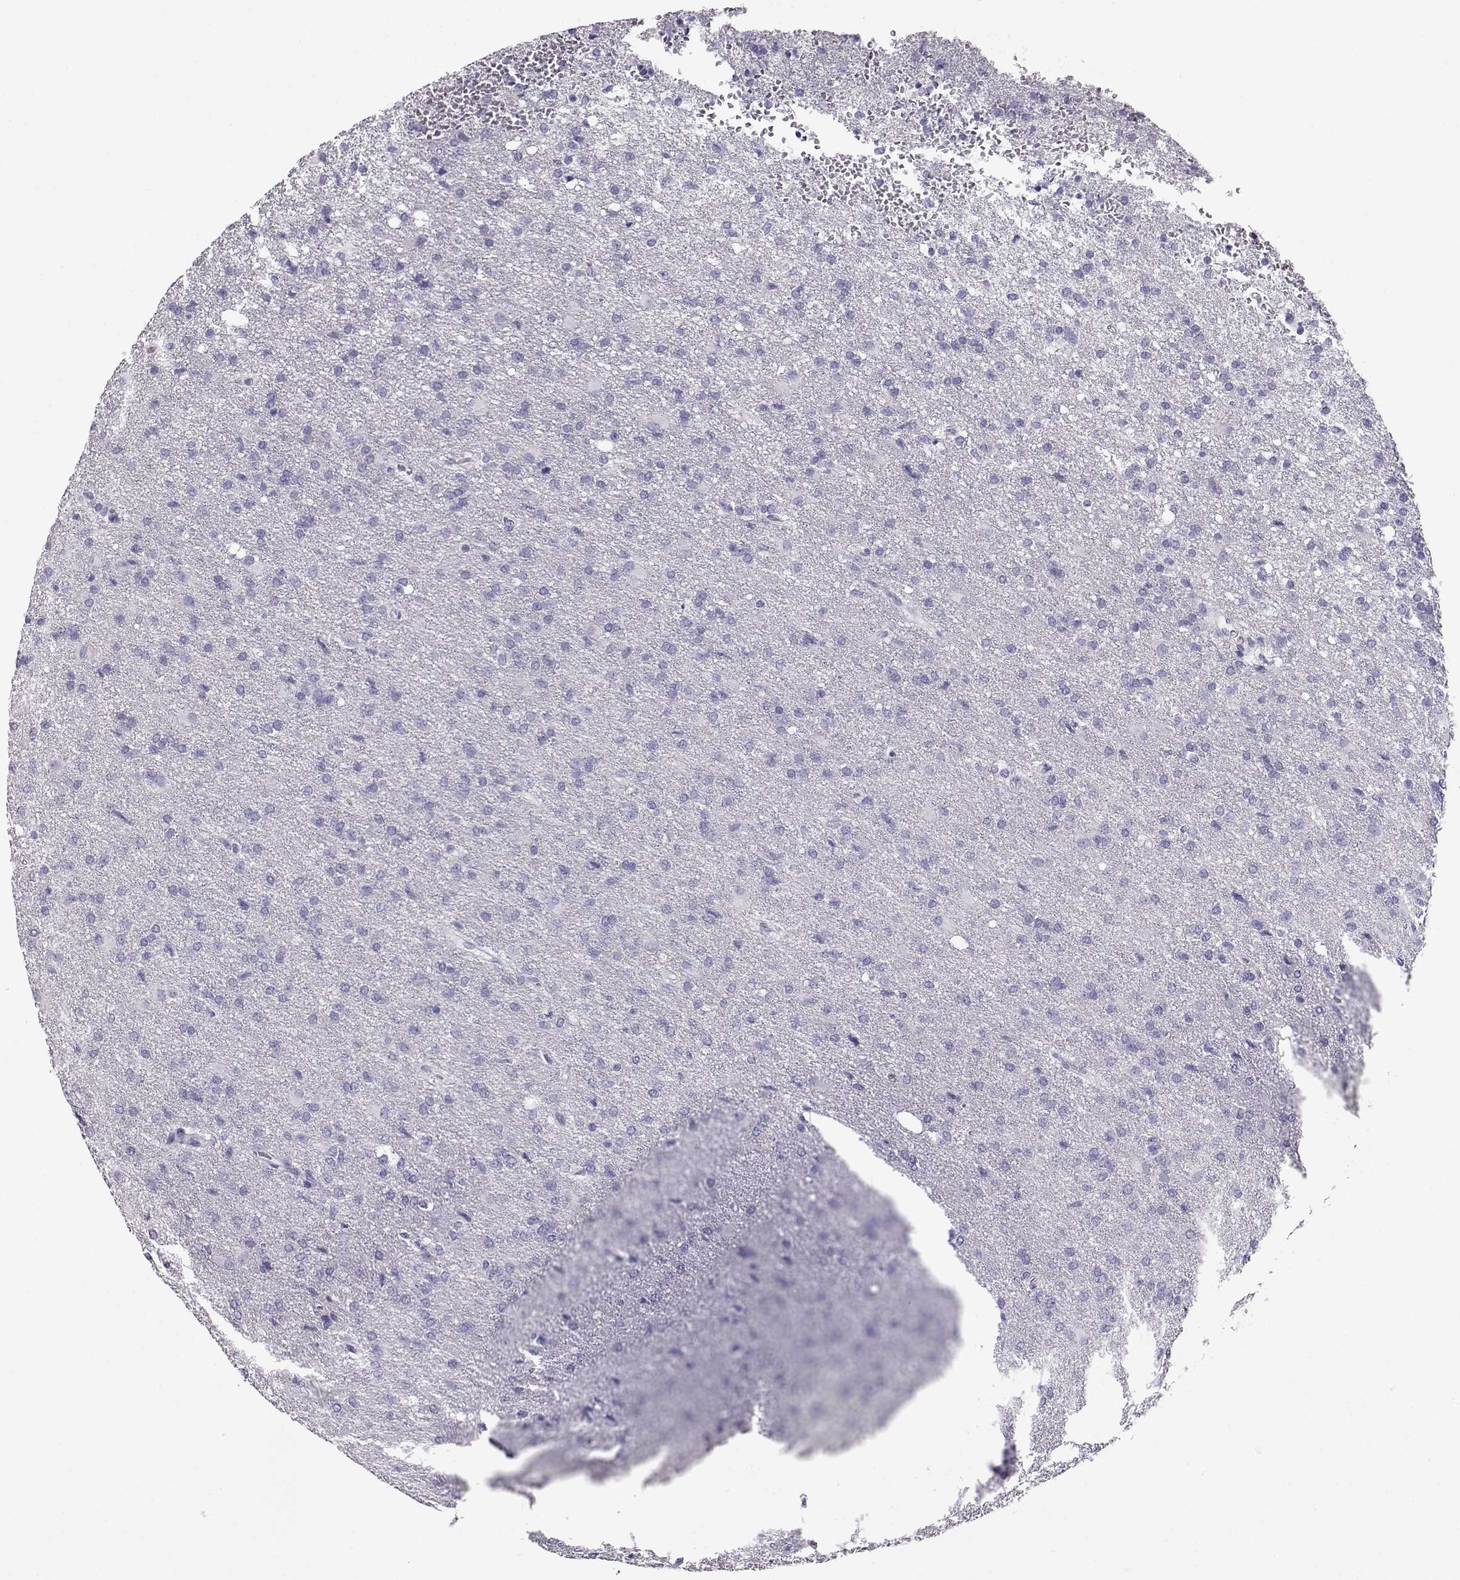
{"staining": {"intensity": "negative", "quantity": "none", "location": "none"}, "tissue": "glioma", "cell_type": "Tumor cells", "image_type": "cancer", "snomed": [{"axis": "morphology", "description": "Glioma, malignant, High grade"}, {"axis": "topography", "description": "Brain"}], "caption": "Immunohistochemistry (IHC) image of neoplastic tissue: glioma stained with DAB (3,3'-diaminobenzidine) exhibits no significant protein staining in tumor cells.", "gene": "ACTN2", "patient": {"sex": "male", "age": 68}}